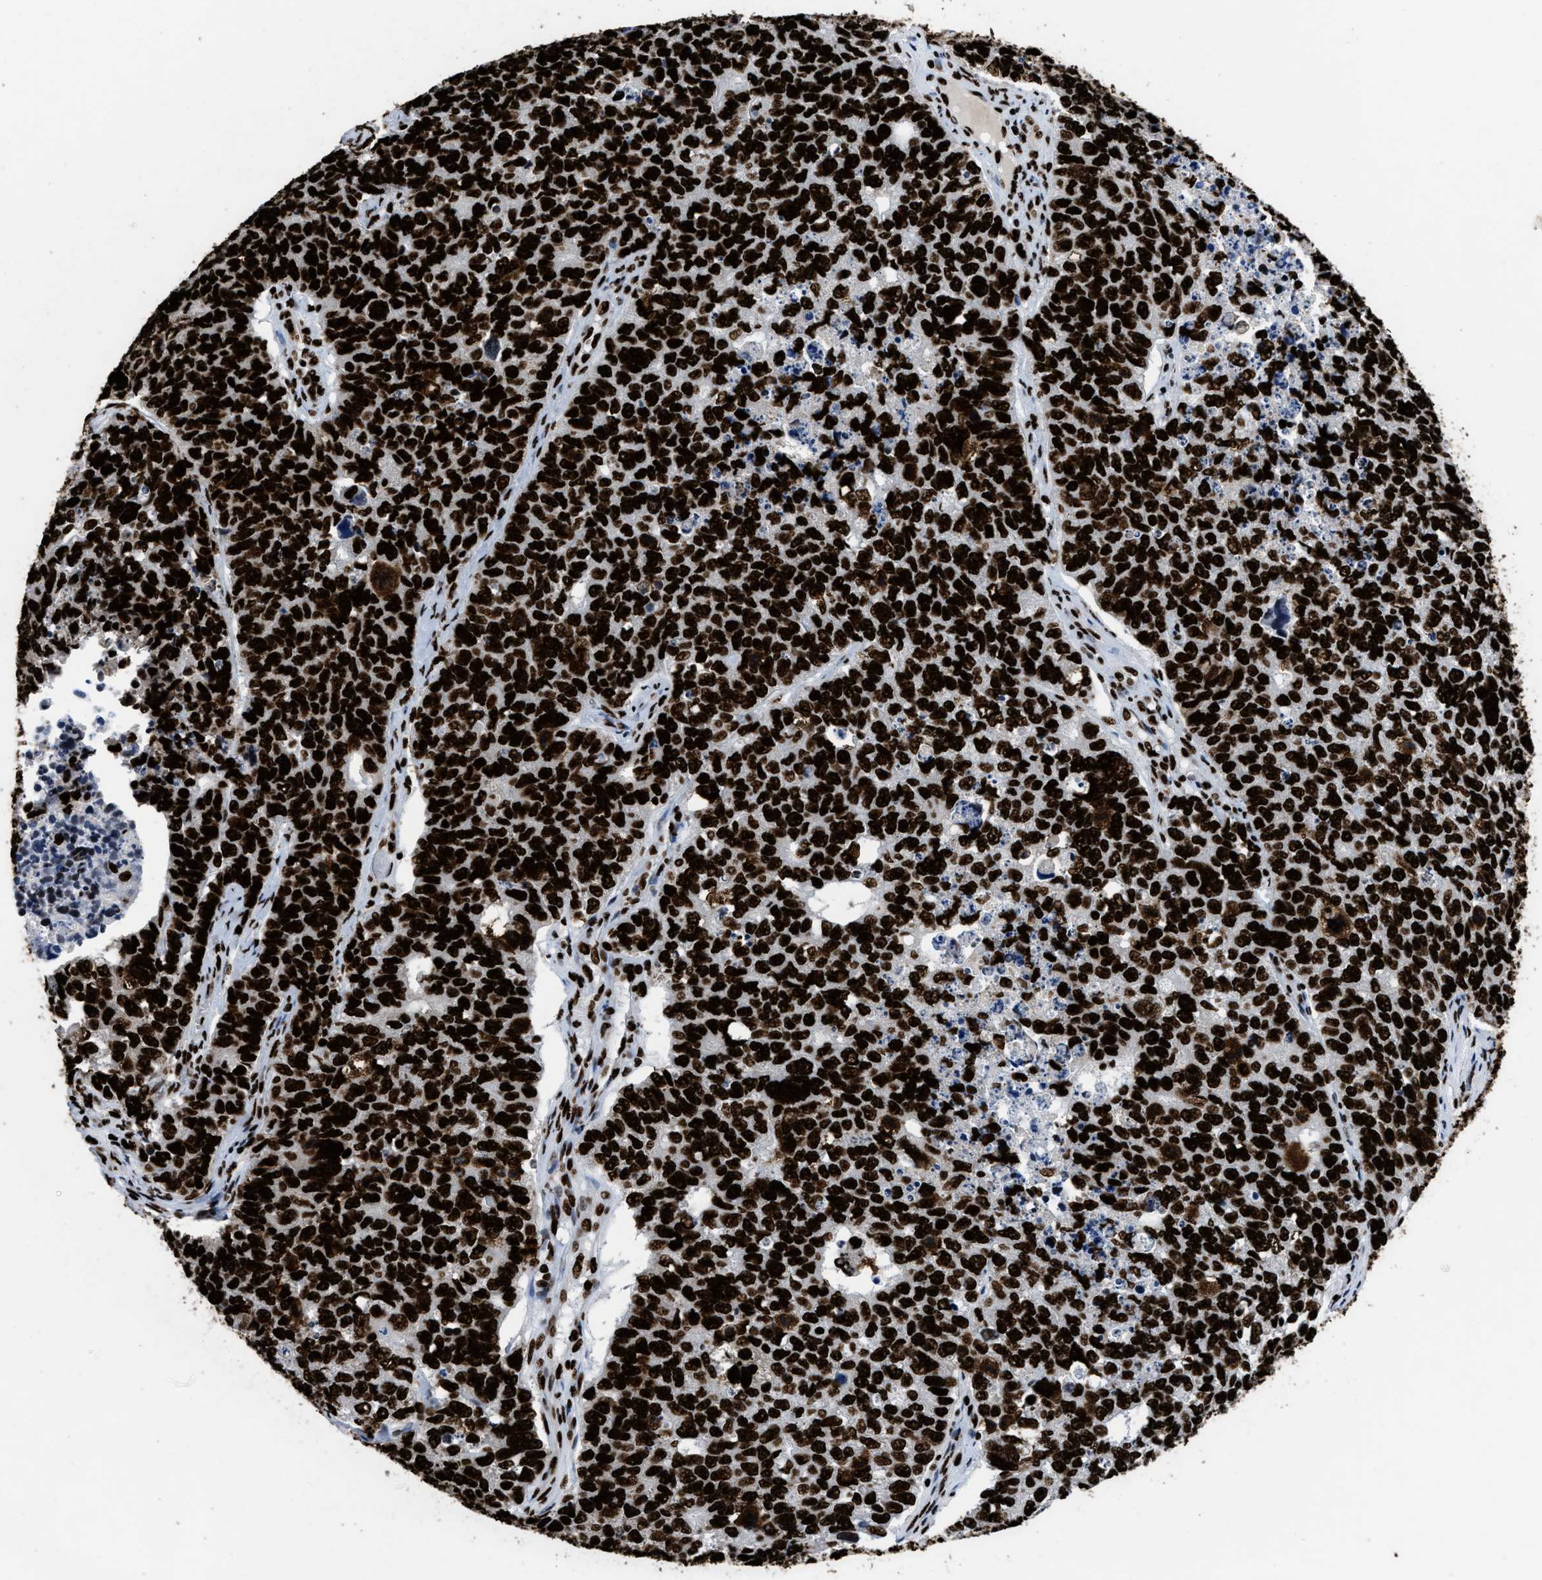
{"staining": {"intensity": "strong", "quantity": ">75%", "location": "nuclear"}, "tissue": "cervical cancer", "cell_type": "Tumor cells", "image_type": "cancer", "snomed": [{"axis": "morphology", "description": "Squamous cell carcinoma, NOS"}, {"axis": "topography", "description": "Cervix"}], "caption": "Immunohistochemistry (IHC) photomicrograph of neoplastic tissue: cervical squamous cell carcinoma stained using IHC demonstrates high levels of strong protein expression localized specifically in the nuclear of tumor cells, appearing as a nuclear brown color.", "gene": "HNRNPM", "patient": {"sex": "female", "age": 63}}